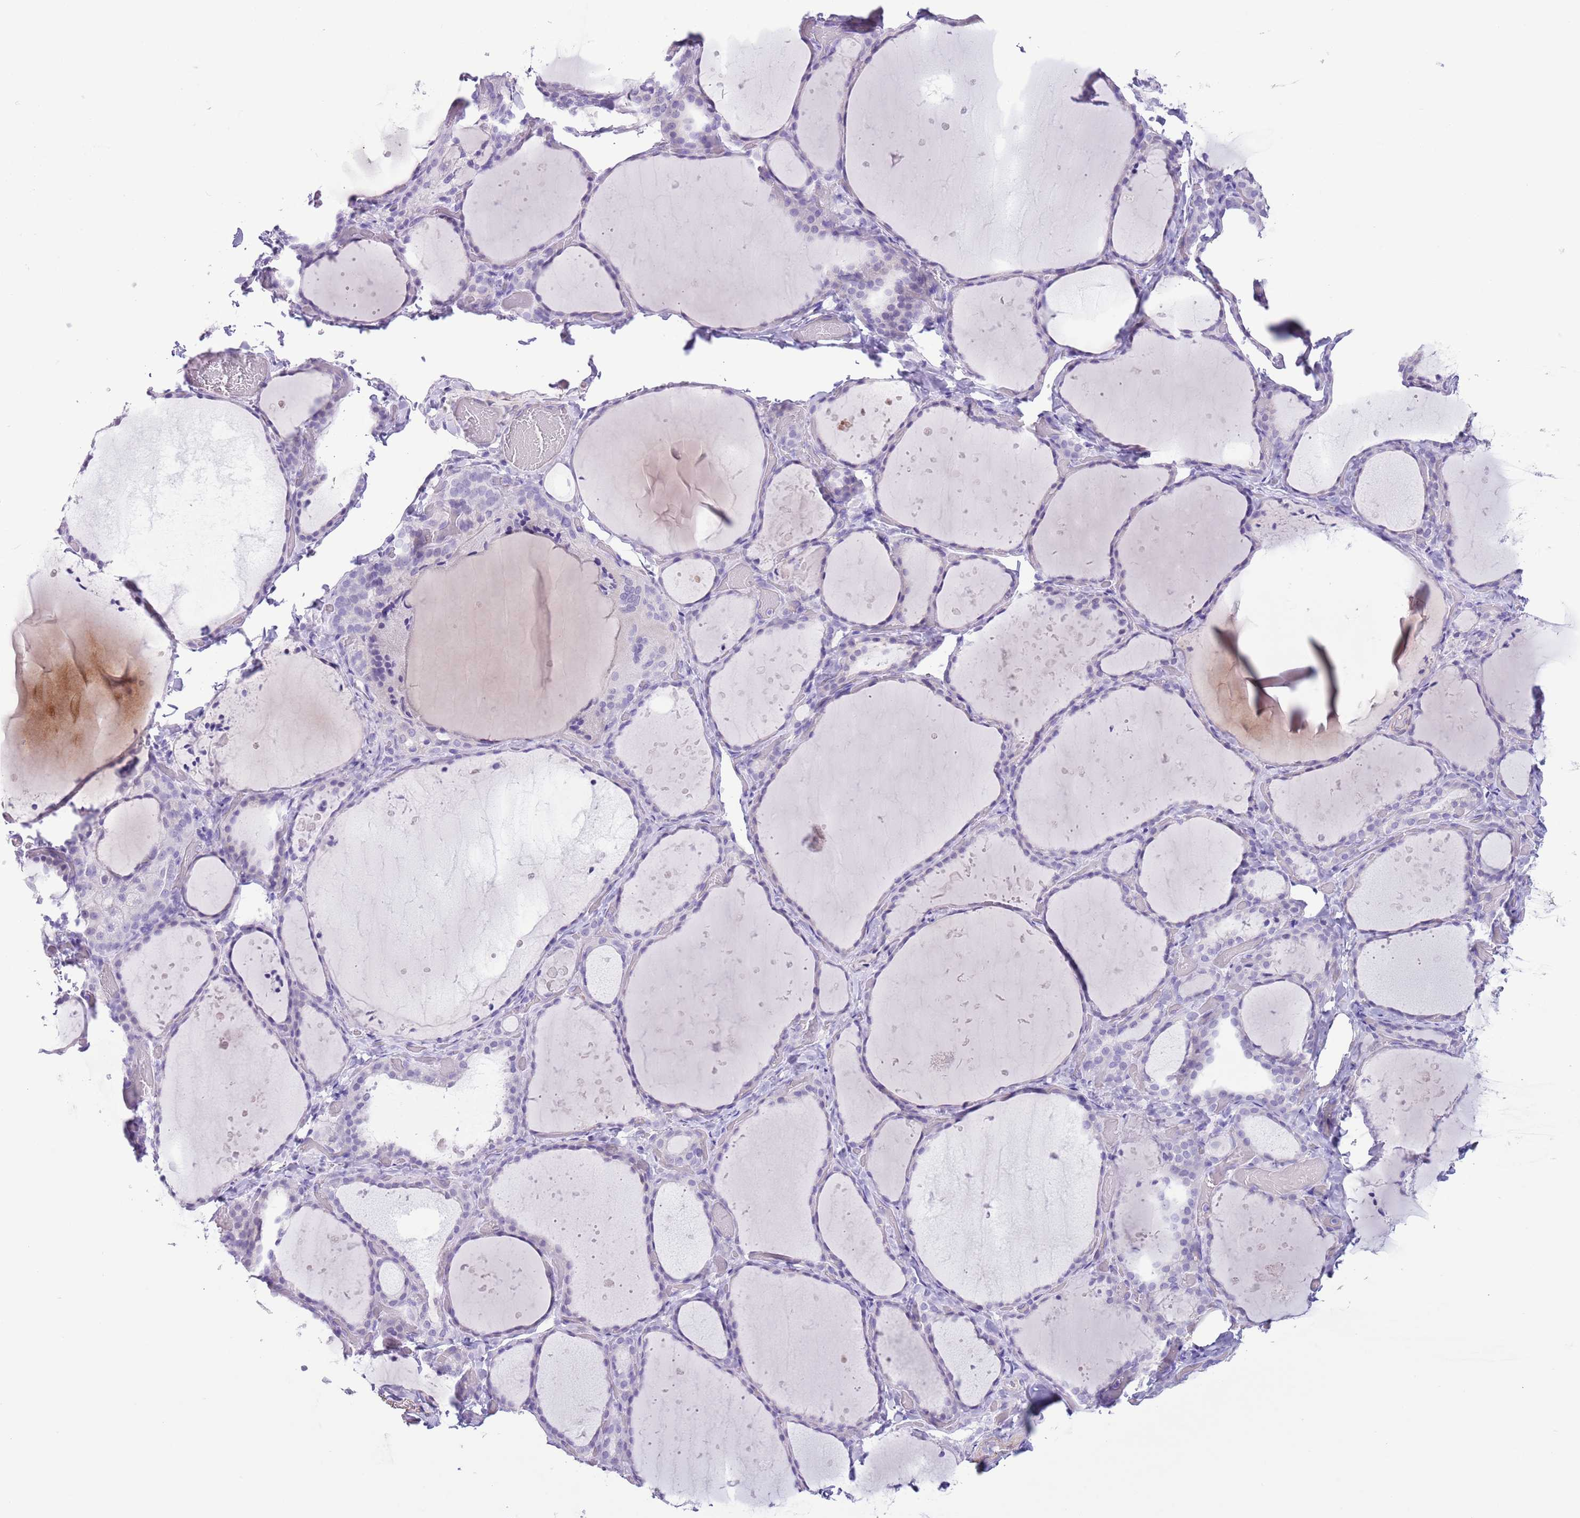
{"staining": {"intensity": "negative", "quantity": "none", "location": "none"}, "tissue": "thyroid gland", "cell_type": "Glandular cells", "image_type": "normal", "snomed": [{"axis": "morphology", "description": "Normal tissue, NOS"}, {"axis": "topography", "description": "Thyroid gland"}], "caption": "IHC micrograph of normal thyroid gland: human thyroid gland stained with DAB (3,3'-diaminobenzidine) exhibits no significant protein positivity in glandular cells. (DAB (3,3'-diaminobenzidine) immunohistochemistry with hematoxylin counter stain).", "gene": "SLC7A14", "patient": {"sex": "female", "age": 44}}